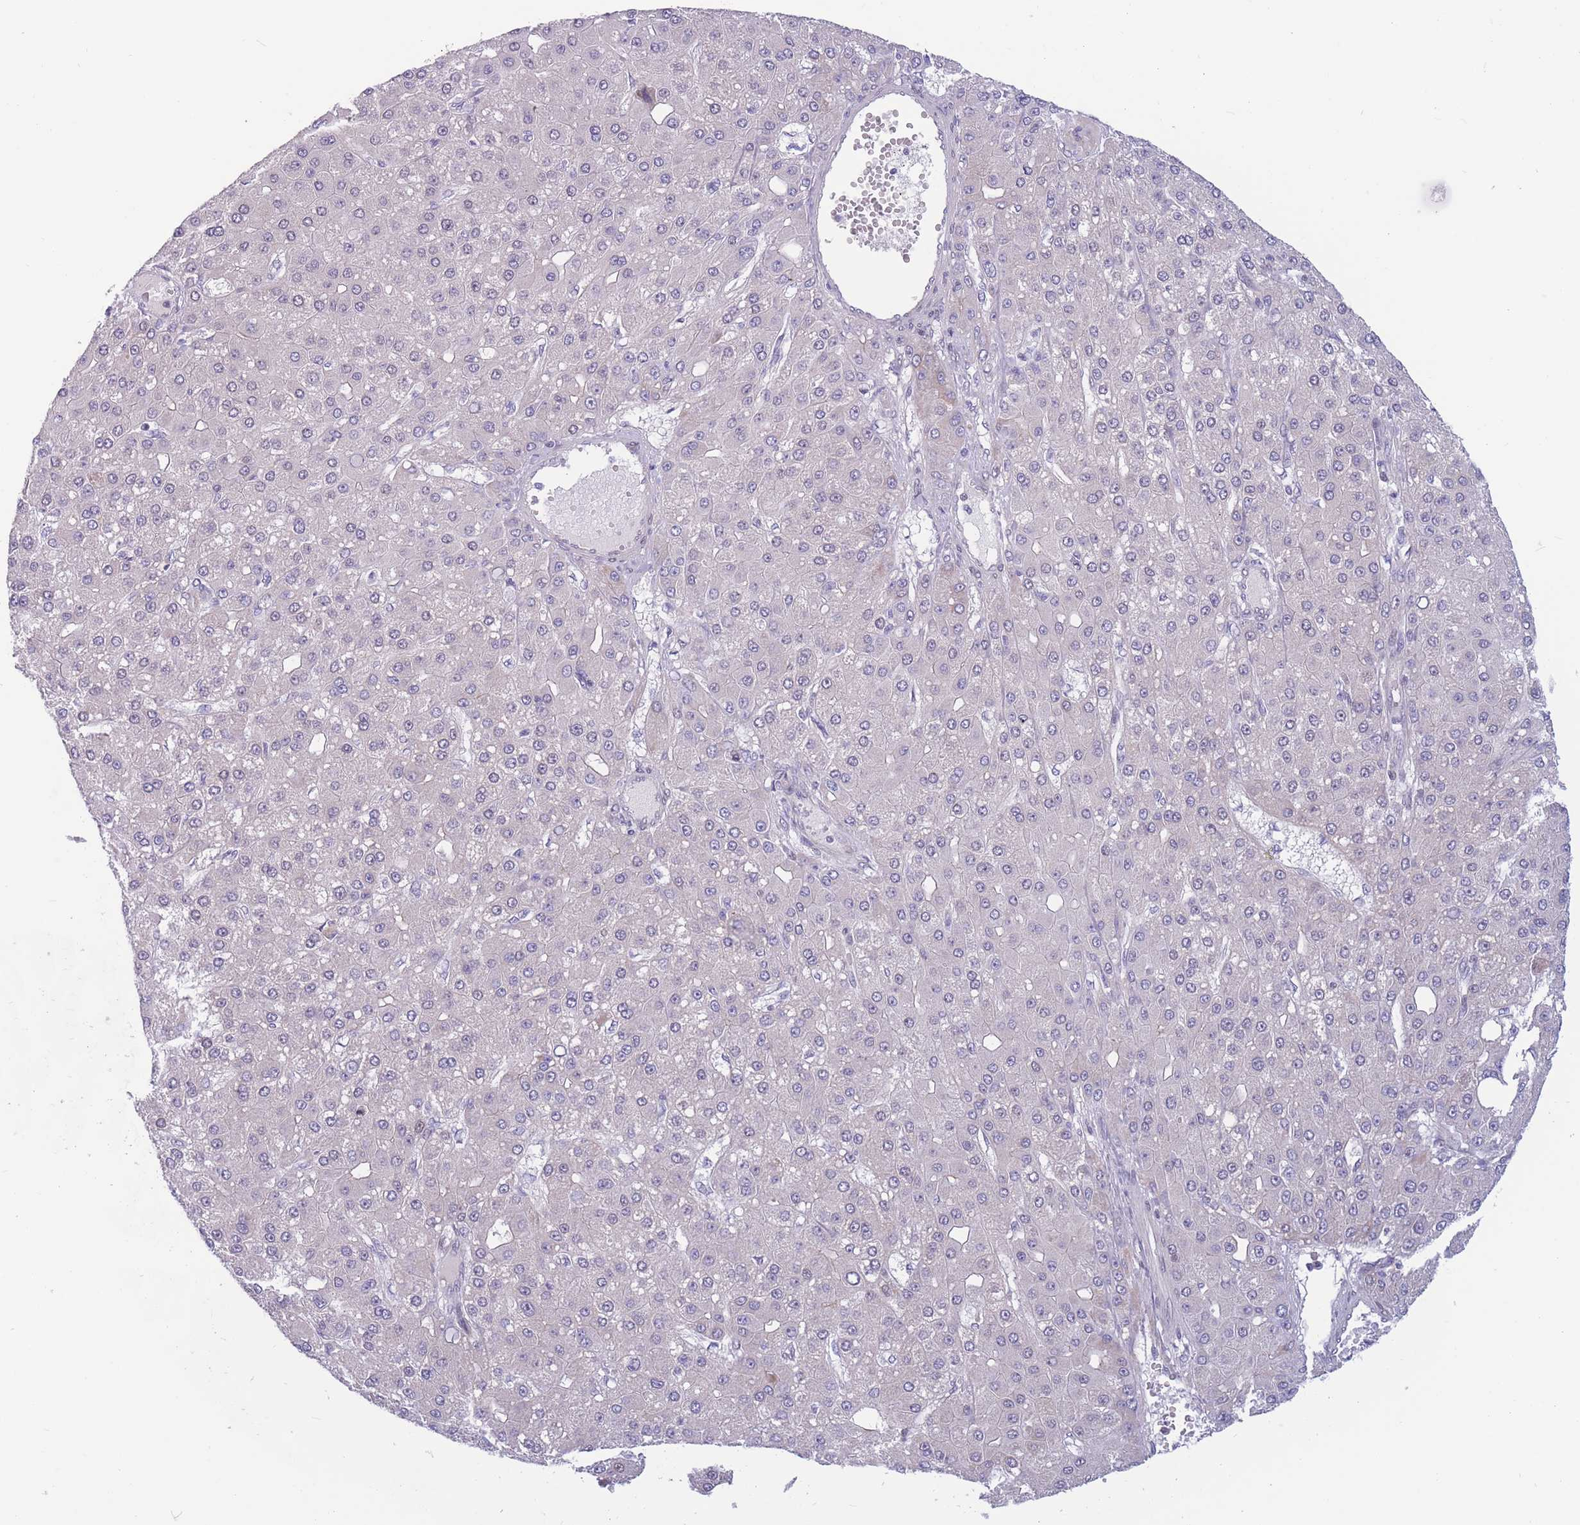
{"staining": {"intensity": "negative", "quantity": "none", "location": "none"}, "tissue": "liver cancer", "cell_type": "Tumor cells", "image_type": "cancer", "snomed": [{"axis": "morphology", "description": "Carcinoma, Hepatocellular, NOS"}, {"axis": "topography", "description": "Liver"}], "caption": "Tumor cells are negative for protein expression in human hepatocellular carcinoma (liver).", "gene": "BCL9L", "patient": {"sex": "male", "age": 67}}